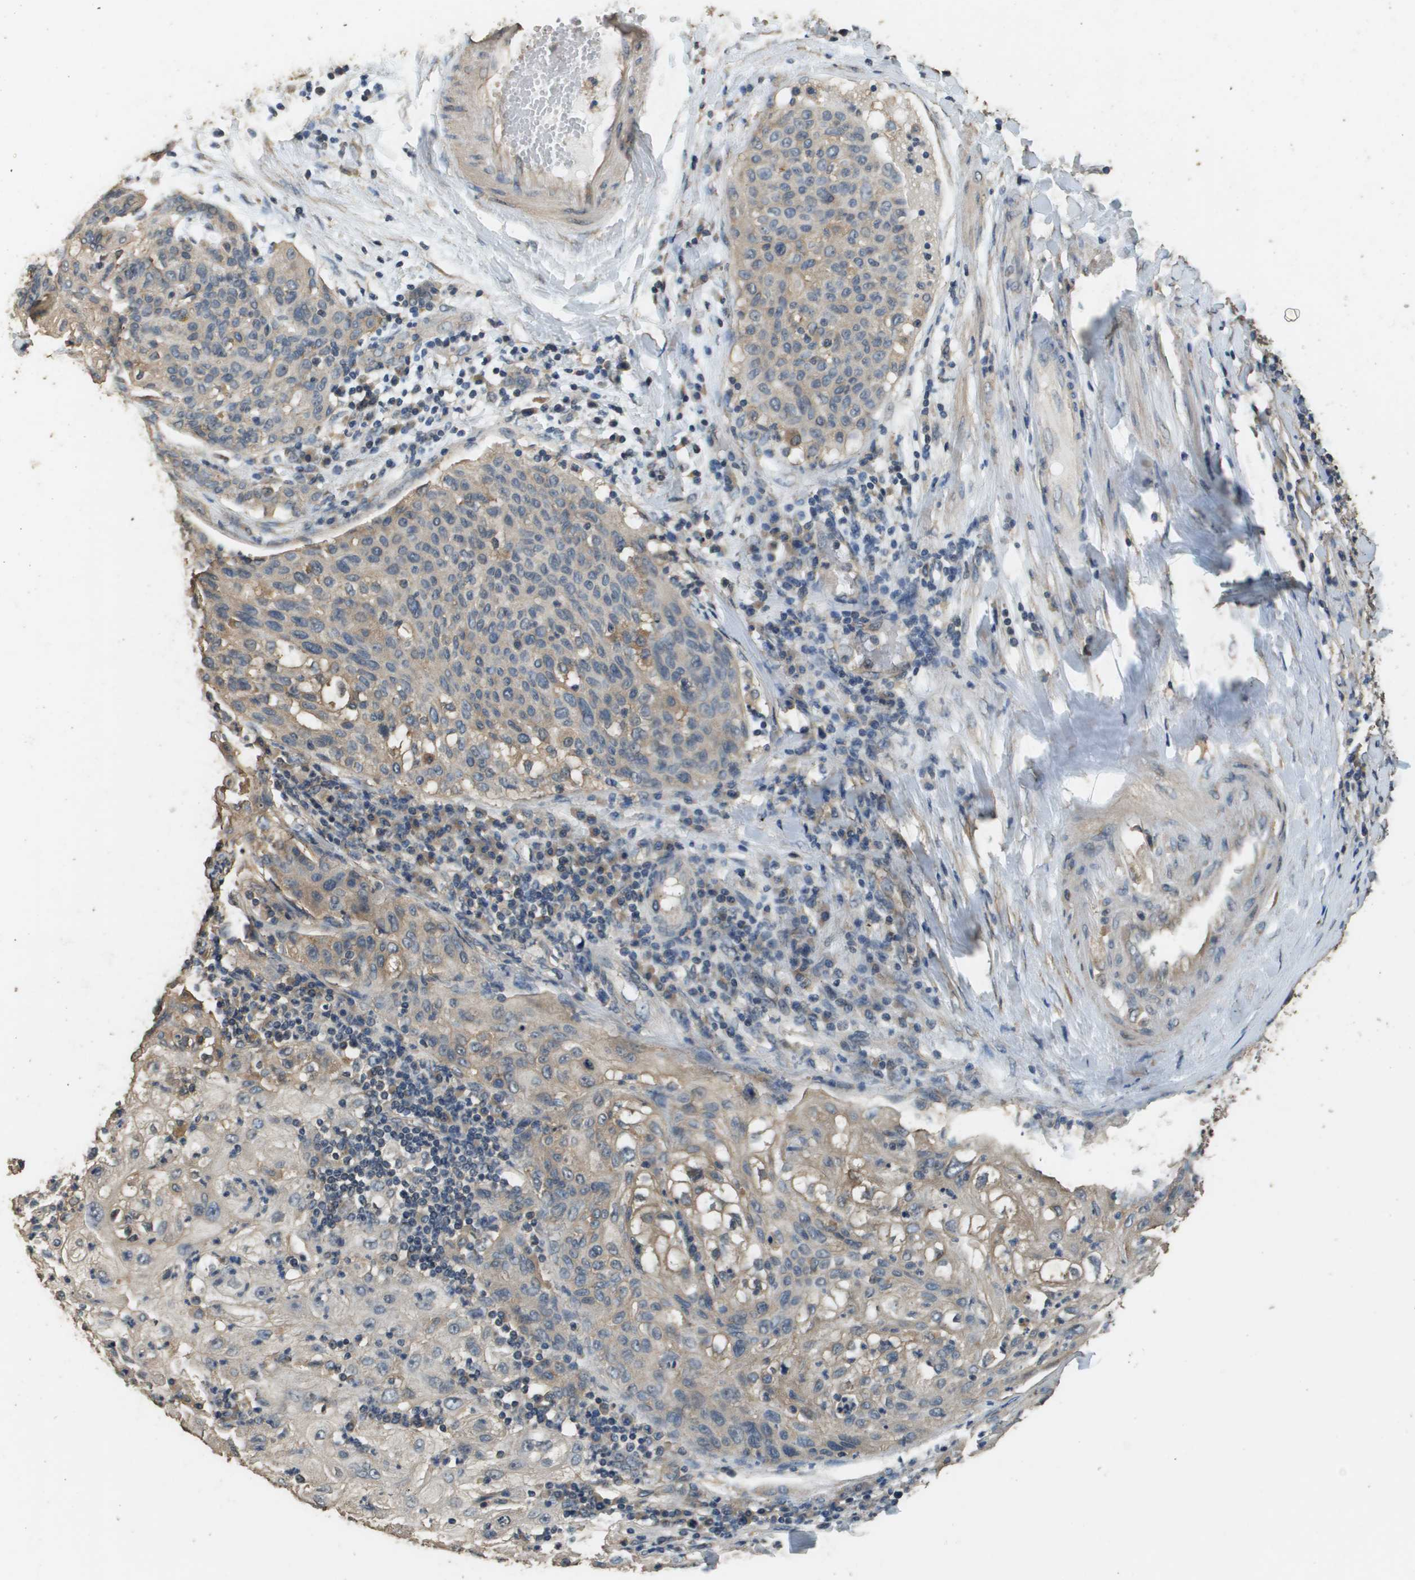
{"staining": {"intensity": "weak", "quantity": "25%-75%", "location": "cytoplasmic/membranous"}, "tissue": "lung cancer", "cell_type": "Tumor cells", "image_type": "cancer", "snomed": [{"axis": "morphology", "description": "Inflammation, NOS"}, {"axis": "morphology", "description": "Squamous cell carcinoma, NOS"}, {"axis": "topography", "description": "Lymph node"}, {"axis": "topography", "description": "Soft tissue"}, {"axis": "topography", "description": "Lung"}], "caption": "Immunohistochemistry of human lung cancer reveals low levels of weak cytoplasmic/membranous expression in approximately 25%-75% of tumor cells.", "gene": "RAB6B", "patient": {"sex": "male", "age": 66}}